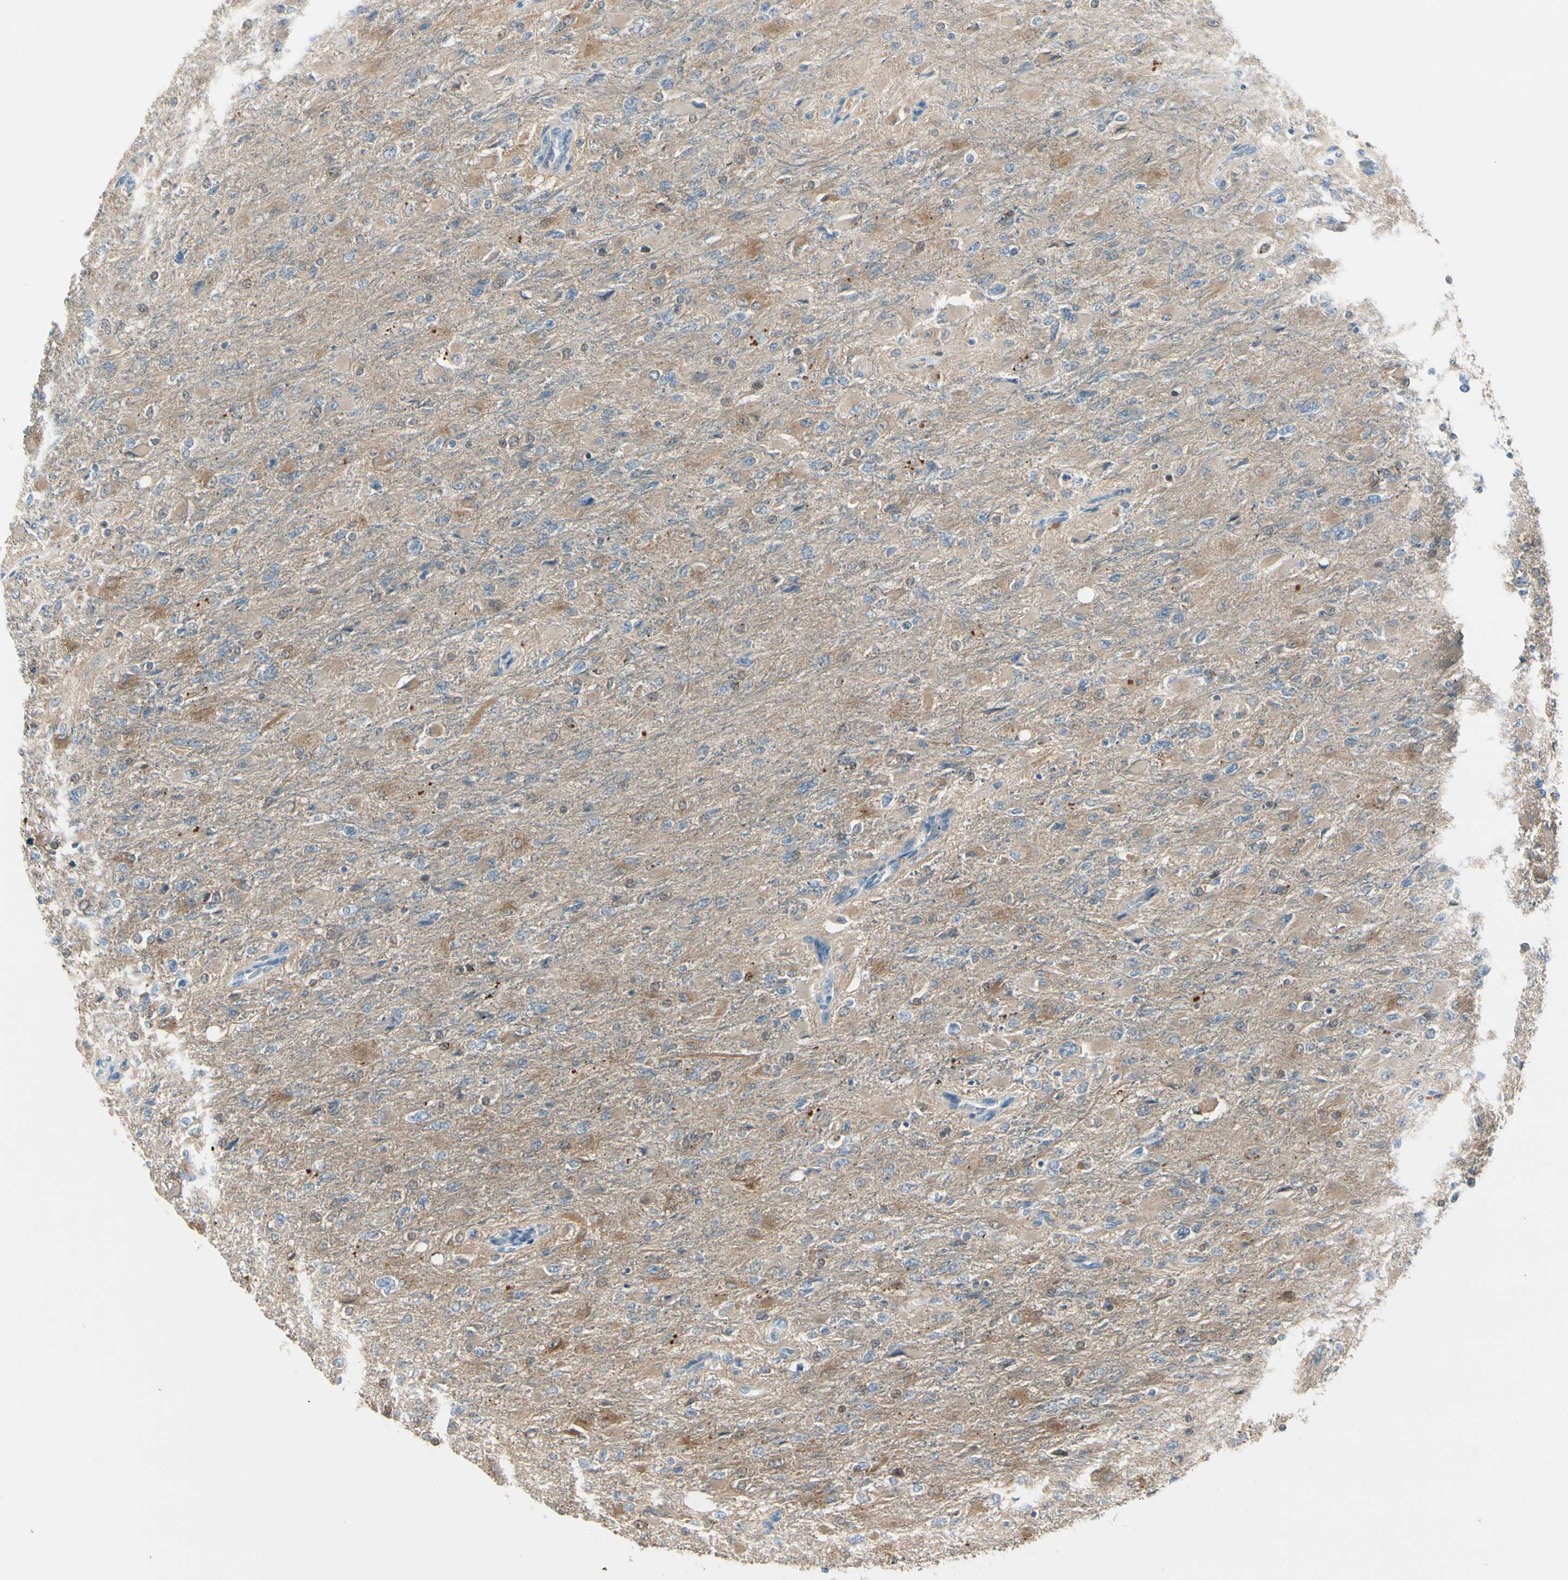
{"staining": {"intensity": "moderate", "quantity": "<25%", "location": "cytoplasmic/membranous"}, "tissue": "glioma", "cell_type": "Tumor cells", "image_type": "cancer", "snomed": [{"axis": "morphology", "description": "Glioma, malignant, High grade"}, {"axis": "topography", "description": "Cerebral cortex"}], "caption": "This is an image of IHC staining of high-grade glioma (malignant), which shows moderate staining in the cytoplasmic/membranous of tumor cells.", "gene": "PEBP1", "patient": {"sex": "female", "age": 36}}